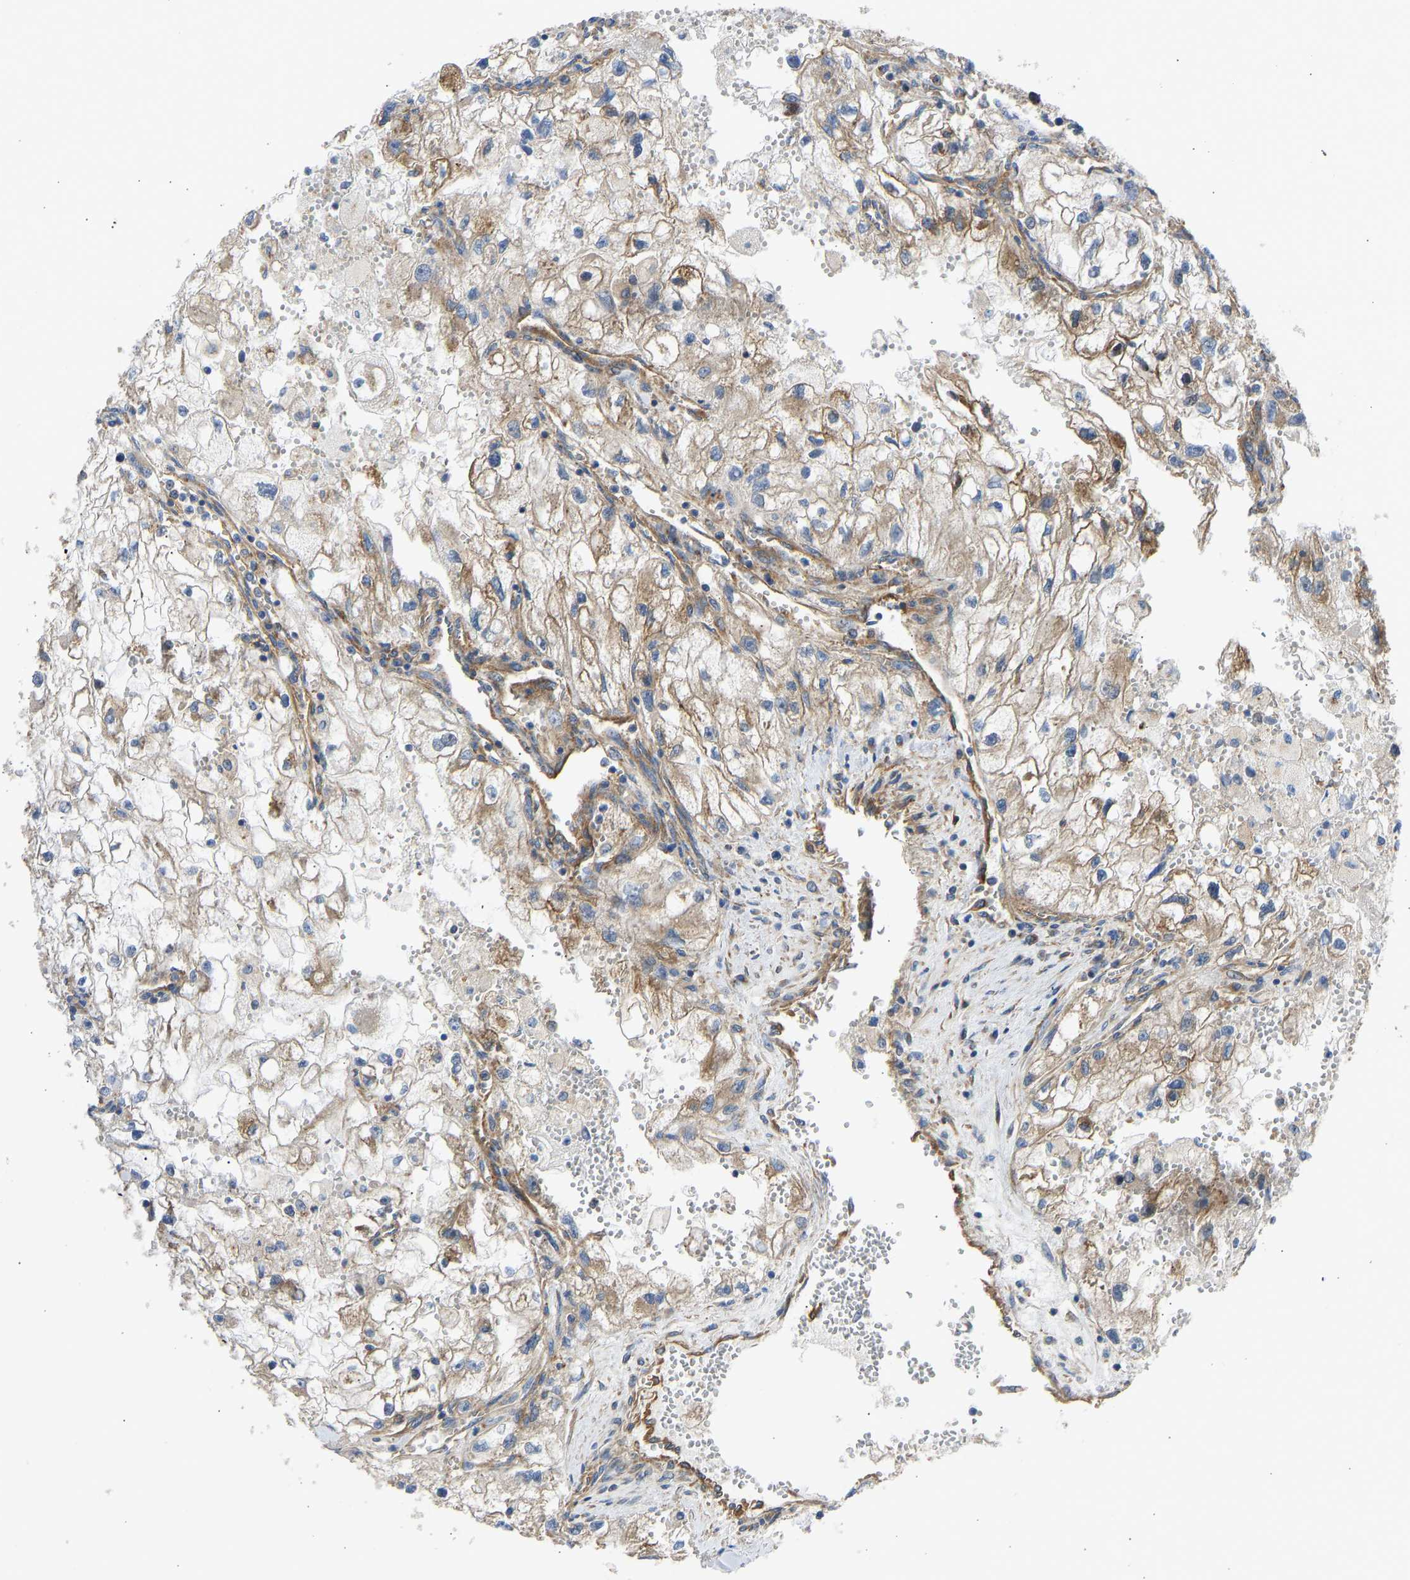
{"staining": {"intensity": "moderate", "quantity": ">75%", "location": "cytoplasmic/membranous"}, "tissue": "renal cancer", "cell_type": "Tumor cells", "image_type": "cancer", "snomed": [{"axis": "morphology", "description": "Adenocarcinoma, NOS"}, {"axis": "topography", "description": "Kidney"}], "caption": "This image reveals renal adenocarcinoma stained with immunohistochemistry to label a protein in brown. The cytoplasmic/membranous of tumor cells show moderate positivity for the protein. Nuclei are counter-stained blue.", "gene": "MYO1C", "patient": {"sex": "female", "age": 70}}